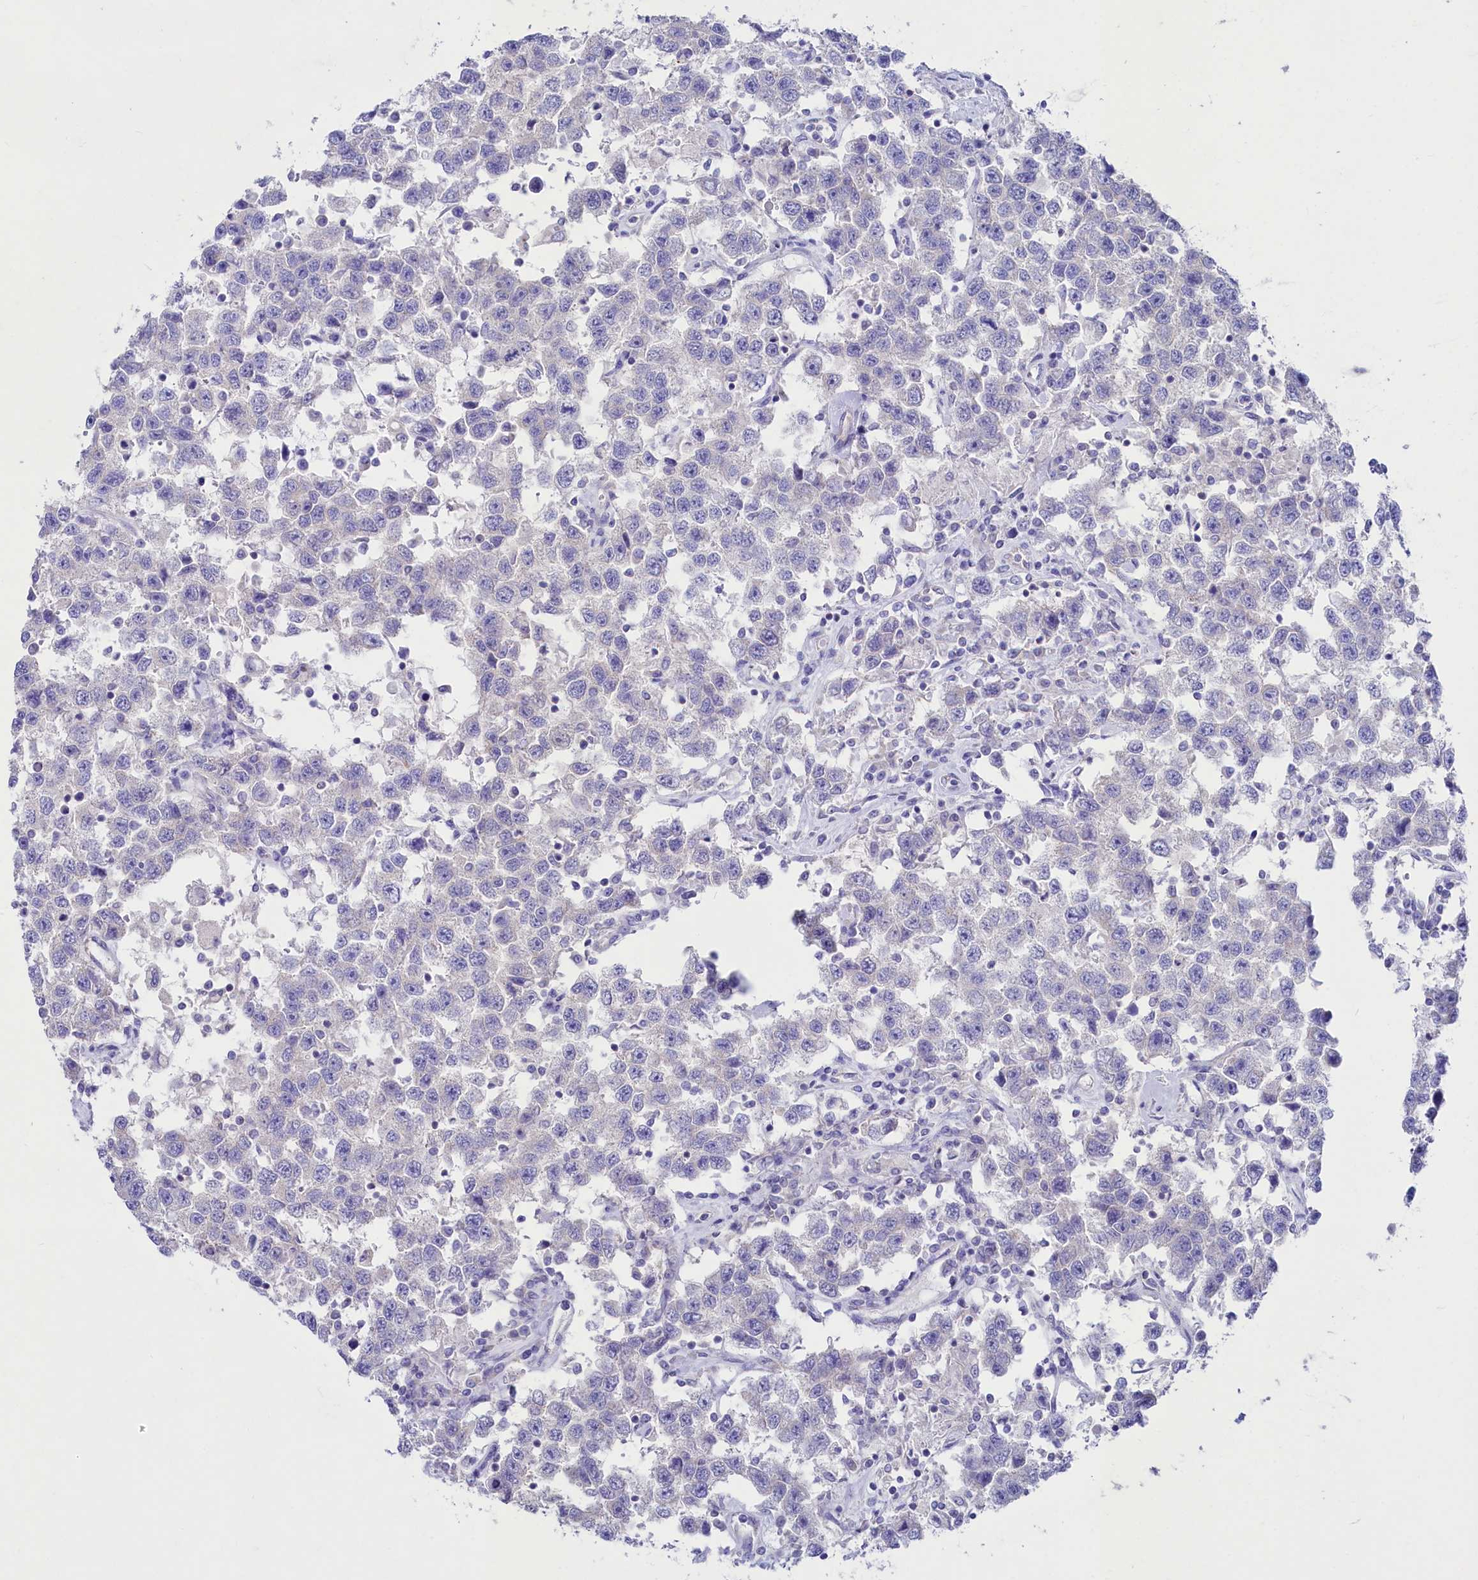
{"staining": {"intensity": "negative", "quantity": "none", "location": "none"}, "tissue": "testis cancer", "cell_type": "Tumor cells", "image_type": "cancer", "snomed": [{"axis": "morphology", "description": "Seminoma, NOS"}, {"axis": "topography", "description": "Testis"}], "caption": "An image of seminoma (testis) stained for a protein displays no brown staining in tumor cells.", "gene": "VPS26B", "patient": {"sex": "male", "age": 41}}